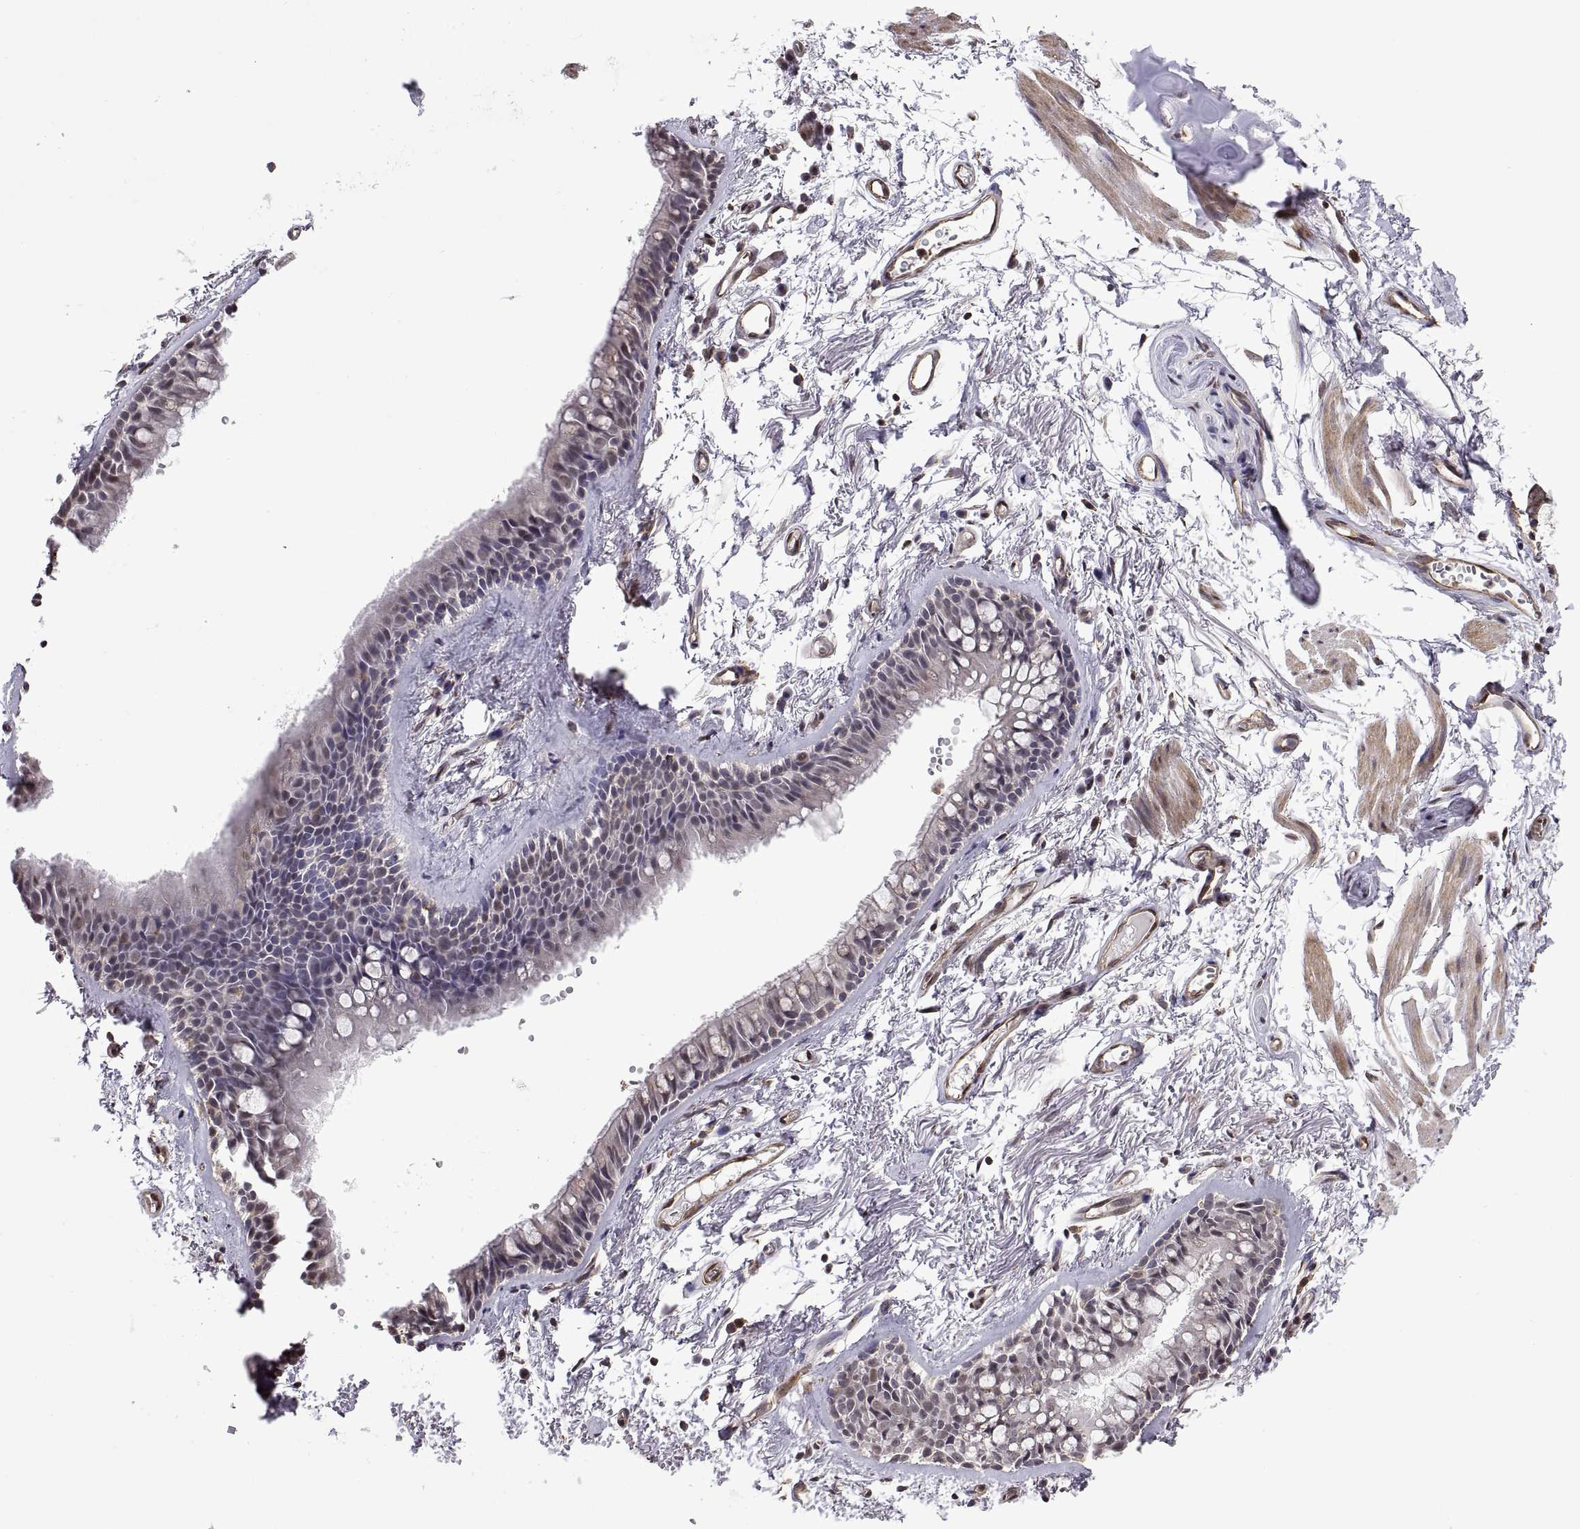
{"staining": {"intensity": "moderate", "quantity": ">75%", "location": "cytoplasmic/membranous"}, "tissue": "soft tissue", "cell_type": "Fibroblasts", "image_type": "normal", "snomed": [{"axis": "morphology", "description": "Normal tissue, NOS"}, {"axis": "topography", "description": "Cartilage tissue"}, {"axis": "topography", "description": "Bronchus"}], "caption": "This is a histology image of immunohistochemistry staining of unremarkable soft tissue, which shows moderate positivity in the cytoplasmic/membranous of fibroblasts.", "gene": "ARRB1", "patient": {"sex": "female", "age": 79}}